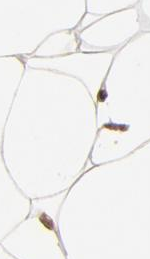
{"staining": {"intensity": "moderate", "quantity": ">75%", "location": "nuclear"}, "tissue": "adipose tissue", "cell_type": "Adipocytes", "image_type": "normal", "snomed": [{"axis": "morphology", "description": "Normal tissue, NOS"}, {"axis": "morphology", "description": "Duct carcinoma"}, {"axis": "topography", "description": "Breast"}, {"axis": "topography", "description": "Adipose tissue"}], "caption": "About >75% of adipocytes in benign human adipose tissue display moderate nuclear protein positivity as visualized by brown immunohistochemical staining.", "gene": "TP53BP1", "patient": {"sex": "female", "age": 37}}